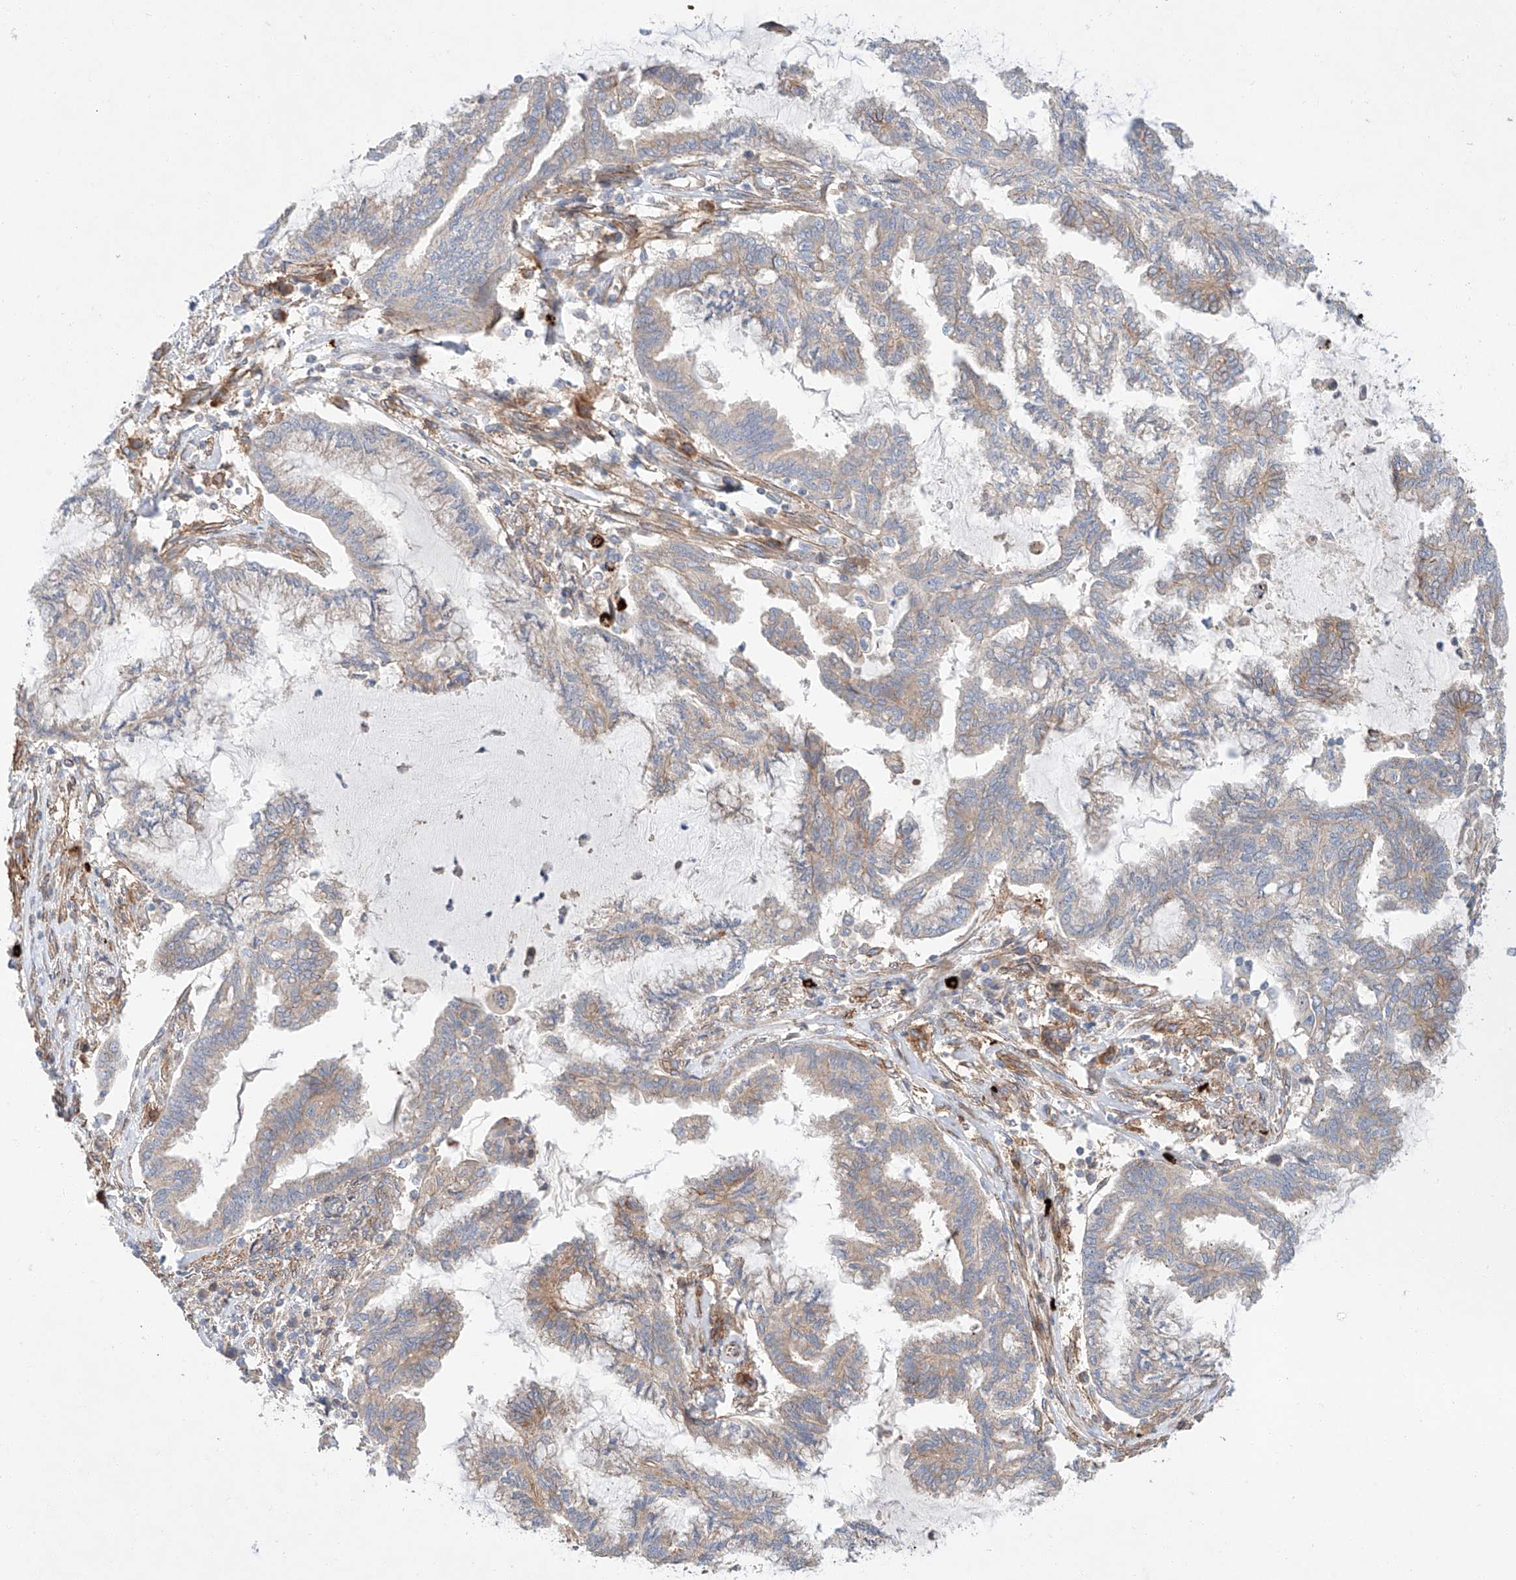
{"staining": {"intensity": "moderate", "quantity": "<25%", "location": "cytoplasmic/membranous"}, "tissue": "endometrial cancer", "cell_type": "Tumor cells", "image_type": "cancer", "snomed": [{"axis": "morphology", "description": "Adenocarcinoma, NOS"}, {"axis": "topography", "description": "Endometrium"}], "caption": "This image reveals IHC staining of endometrial cancer (adenocarcinoma), with low moderate cytoplasmic/membranous staining in about <25% of tumor cells.", "gene": "MINDY4", "patient": {"sex": "female", "age": 86}}